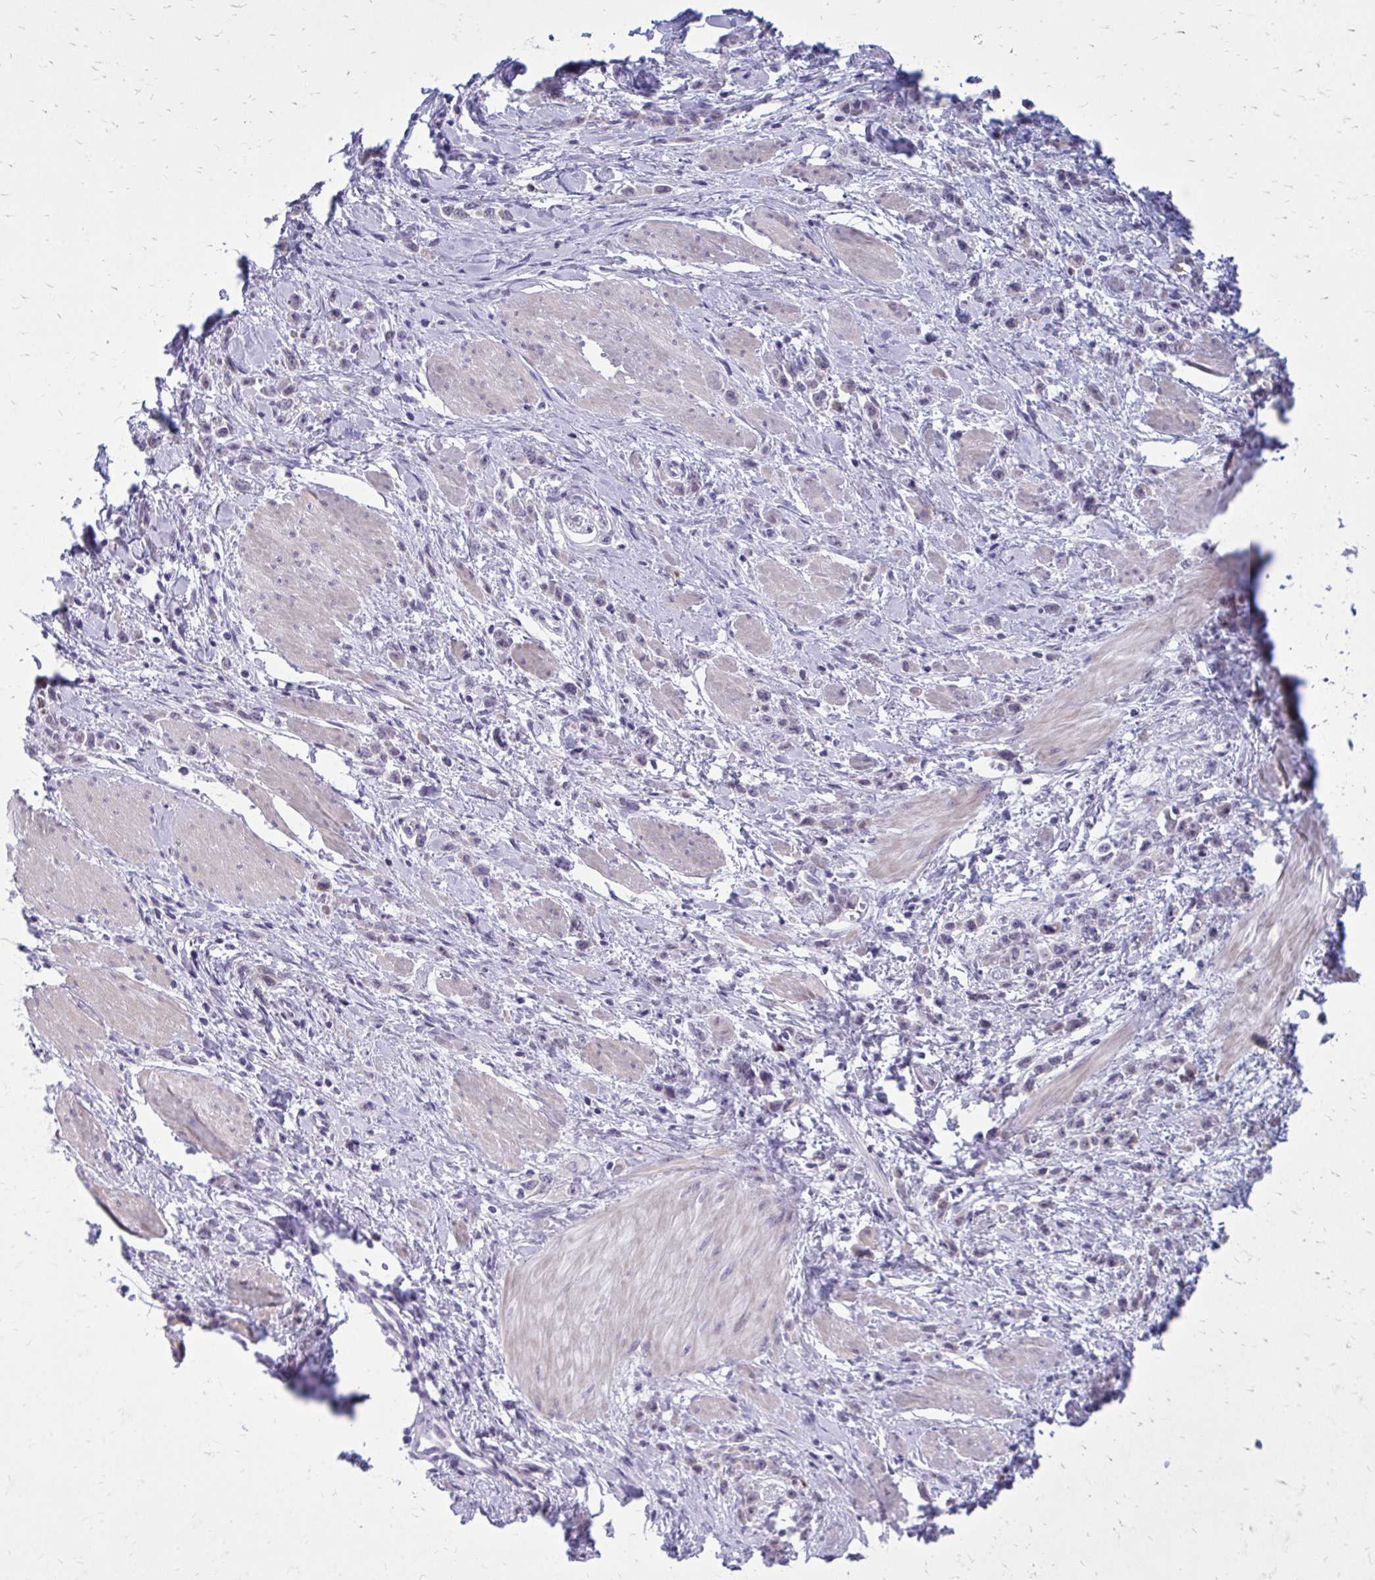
{"staining": {"intensity": "negative", "quantity": "none", "location": "none"}, "tissue": "stomach cancer", "cell_type": "Tumor cells", "image_type": "cancer", "snomed": [{"axis": "morphology", "description": "Adenocarcinoma, NOS"}, {"axis": "topography", "description": "Stomach"}], "caption": "An IHC histopathology image of stomach cancer is shown. There is no staining in tumor cells of stomach cancer.", "gene": "PROSER1", "patient": {"sex": "male", "age": 47}}